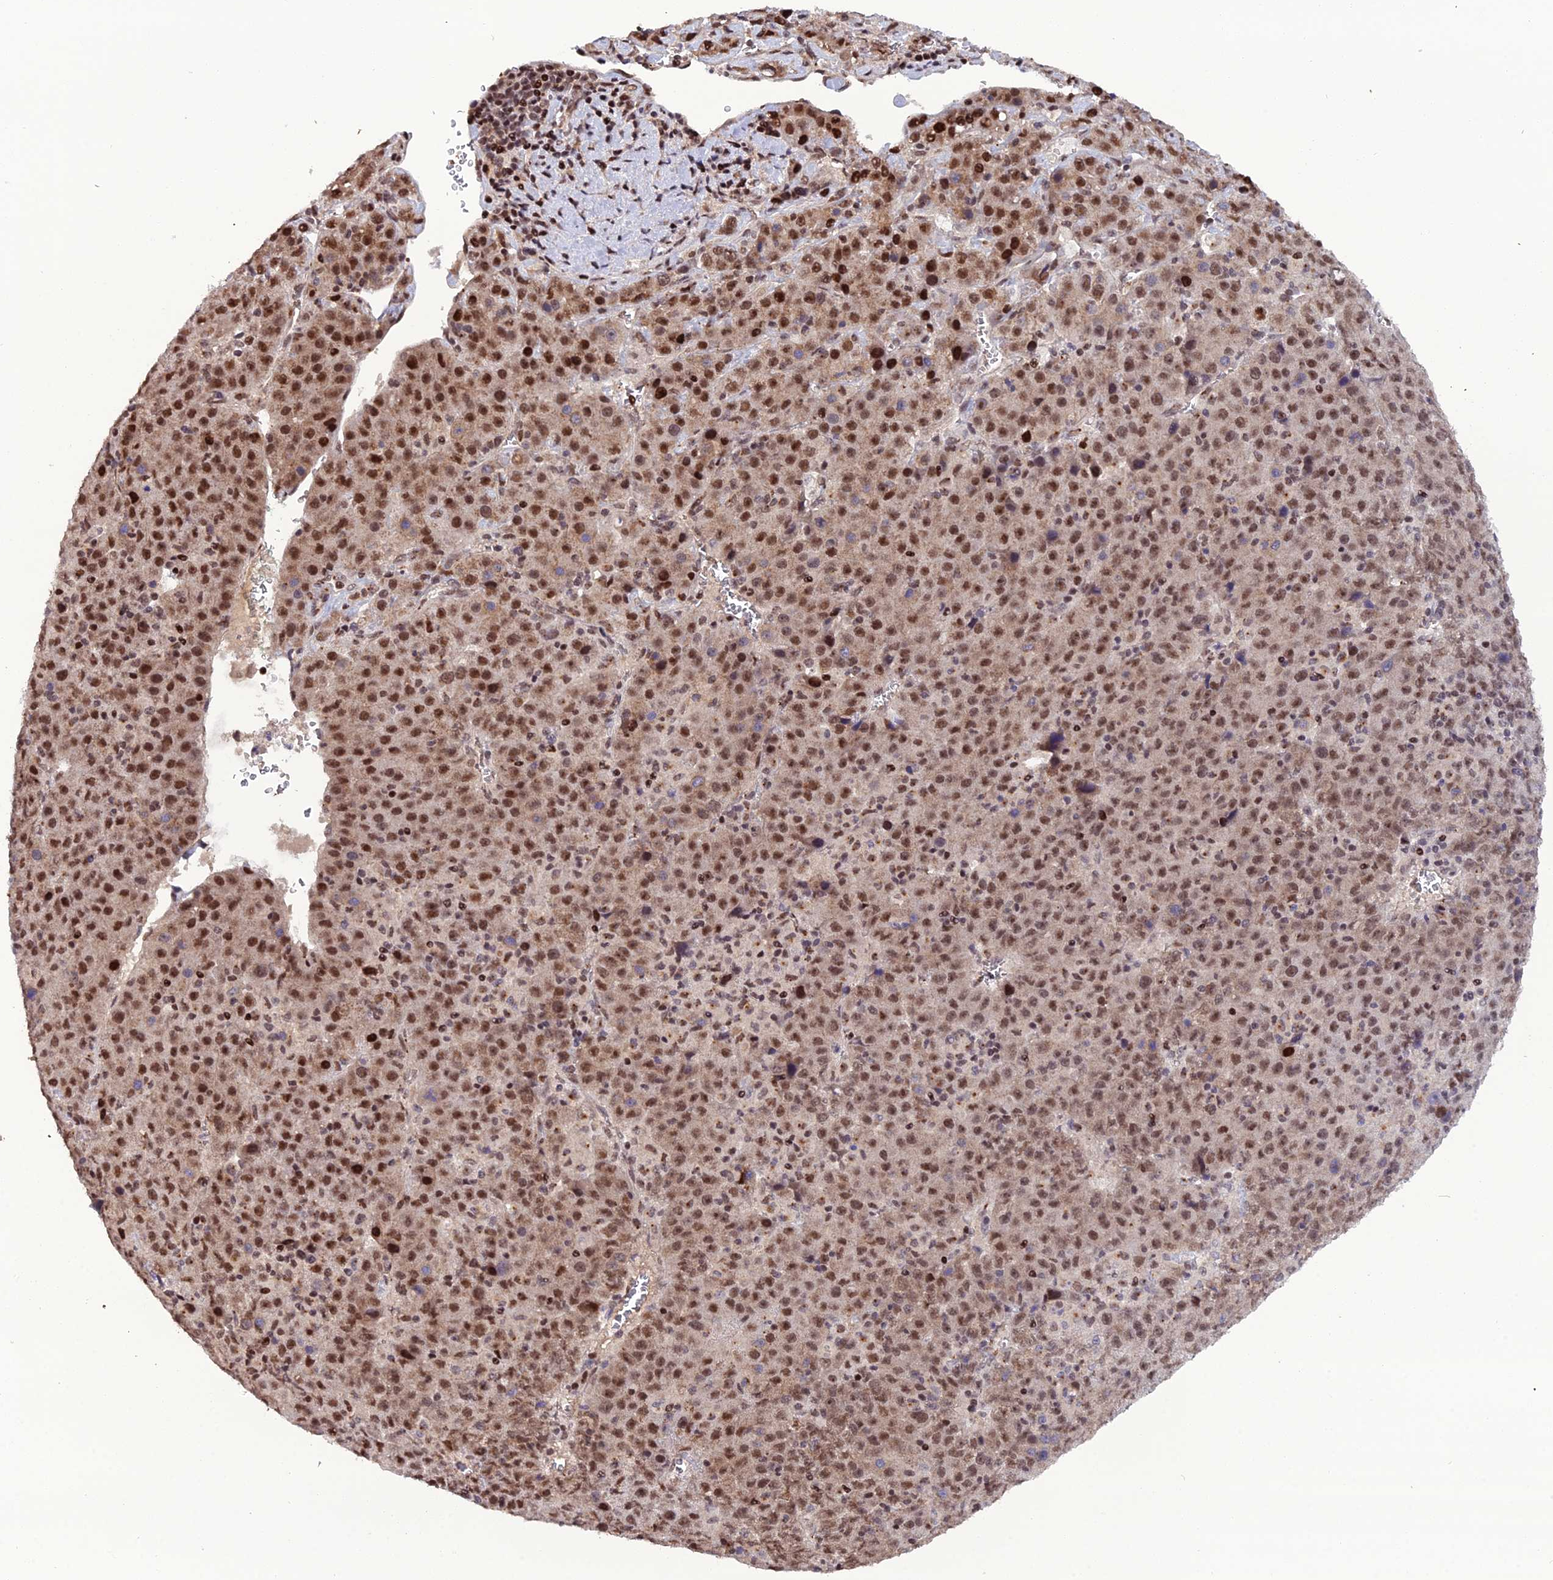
{"staining": {"intensity": "moderate", "quantity": ">75%", "location": "cytoplasmic/membranous,nuclear"}, "tissue": "liver cancer", "cell_type": "Tumor cells", "image_type": "cancer", "snomed": [{"axis": "morphology", "description": "Carcinoma, Hepatocellular, NOS"}, {"axis": "topography", "description": "Liver"}], "caption": "Protein expression analysis of hepatocellular carcinoma (liver) reveals moderate cytoplasmic/membranous and nuclear expression in about >75% of tumor cells.", "gene": "ARL2", "patient": {"sex": "female", "age": 53}}